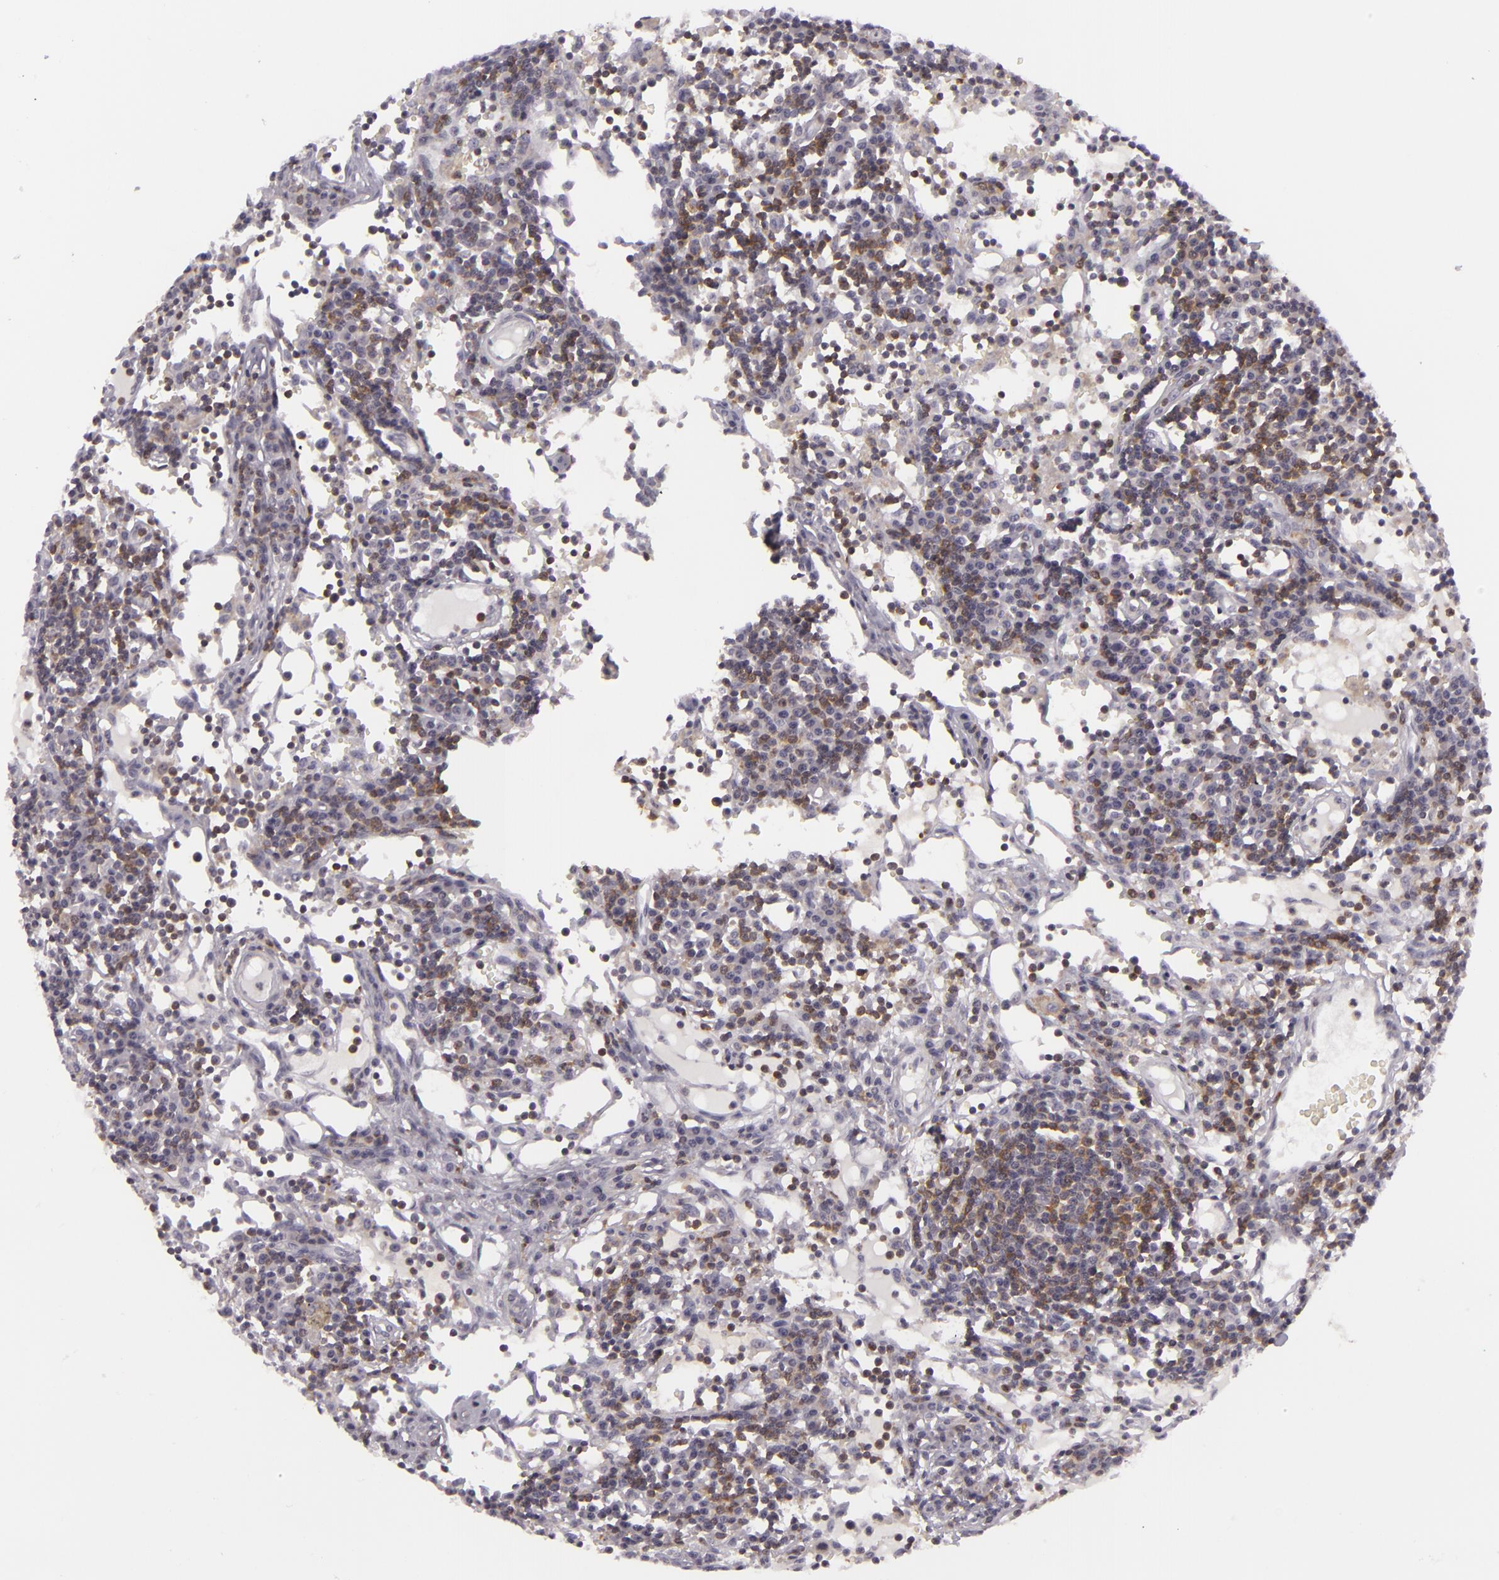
{"staining": {"intensity": "negative", "quantity": "none", "location": "none"}, "tissue": "lymph node", "cell_type": "Germinal center cells", "image_type": "normal", "snomed": [{"axis": "morphology", "description": "Normal tissue, NOS"}, {"axis": "topography", "description": "Lymph node"}], "caption": "IHC image of benign lymph node: human lymph node stained with DAB demonstrates no significant protein positivity in germinal center cells.", "gene": "KCNAB2", "patient": {"sex": "female", "age": 55}}